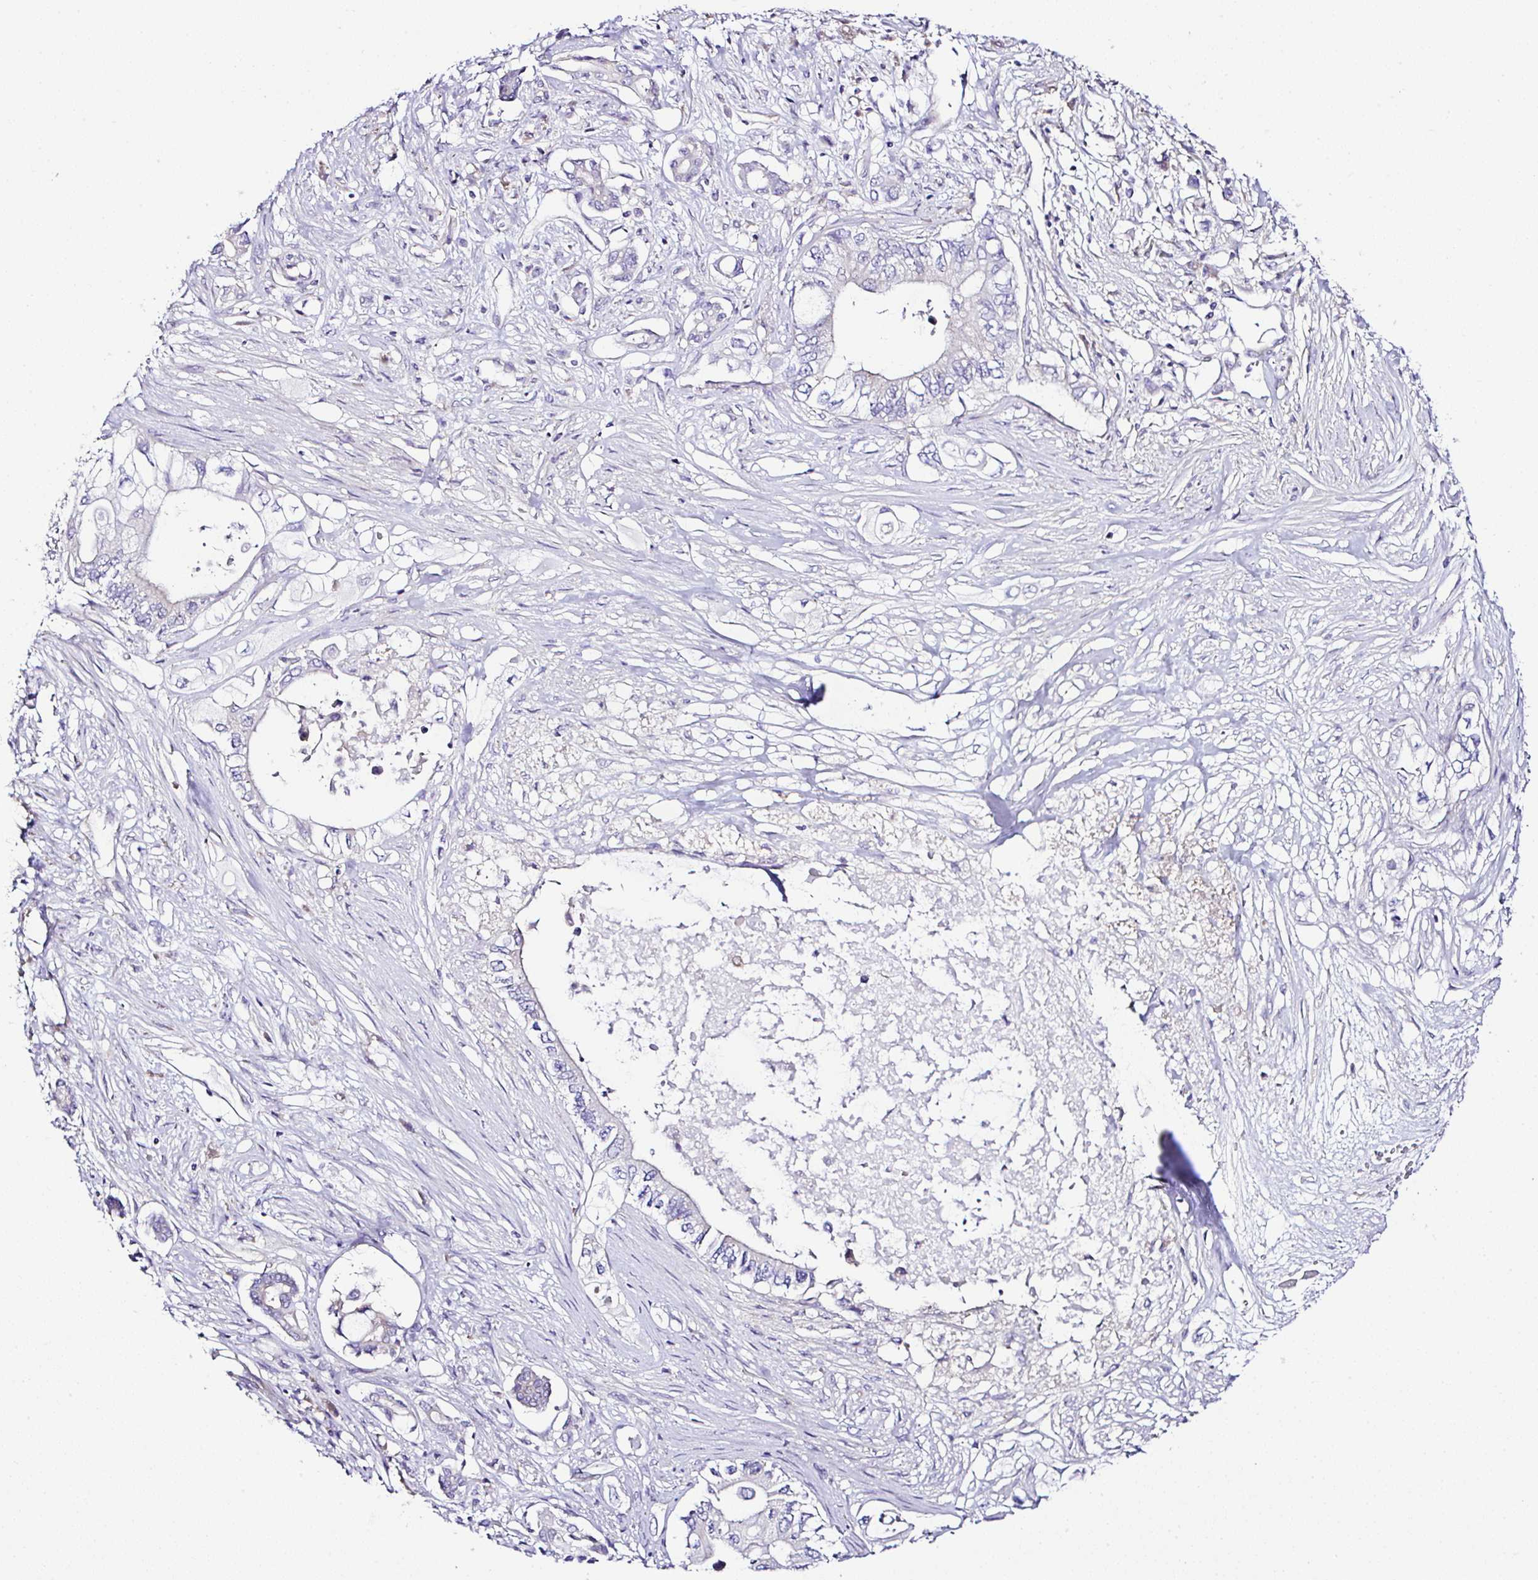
{"staining": {"intensity": "negative", "quantity": "none", "location": "none"}, "tissue": "pancreatic cancer", "cell_type": "Tumor cells", "image_type": "cancer", "snomed": [{"axis": "morphology", "description": "Adenocarcinoma, NOS"}, {"axis": "topography", "description": "Pancreas"}], "caption": "Tumor cells show no significant protein staining in pancreatic cancer.", "gene": "OR4P4", "patient": {"sex": "female", "age": 63}}